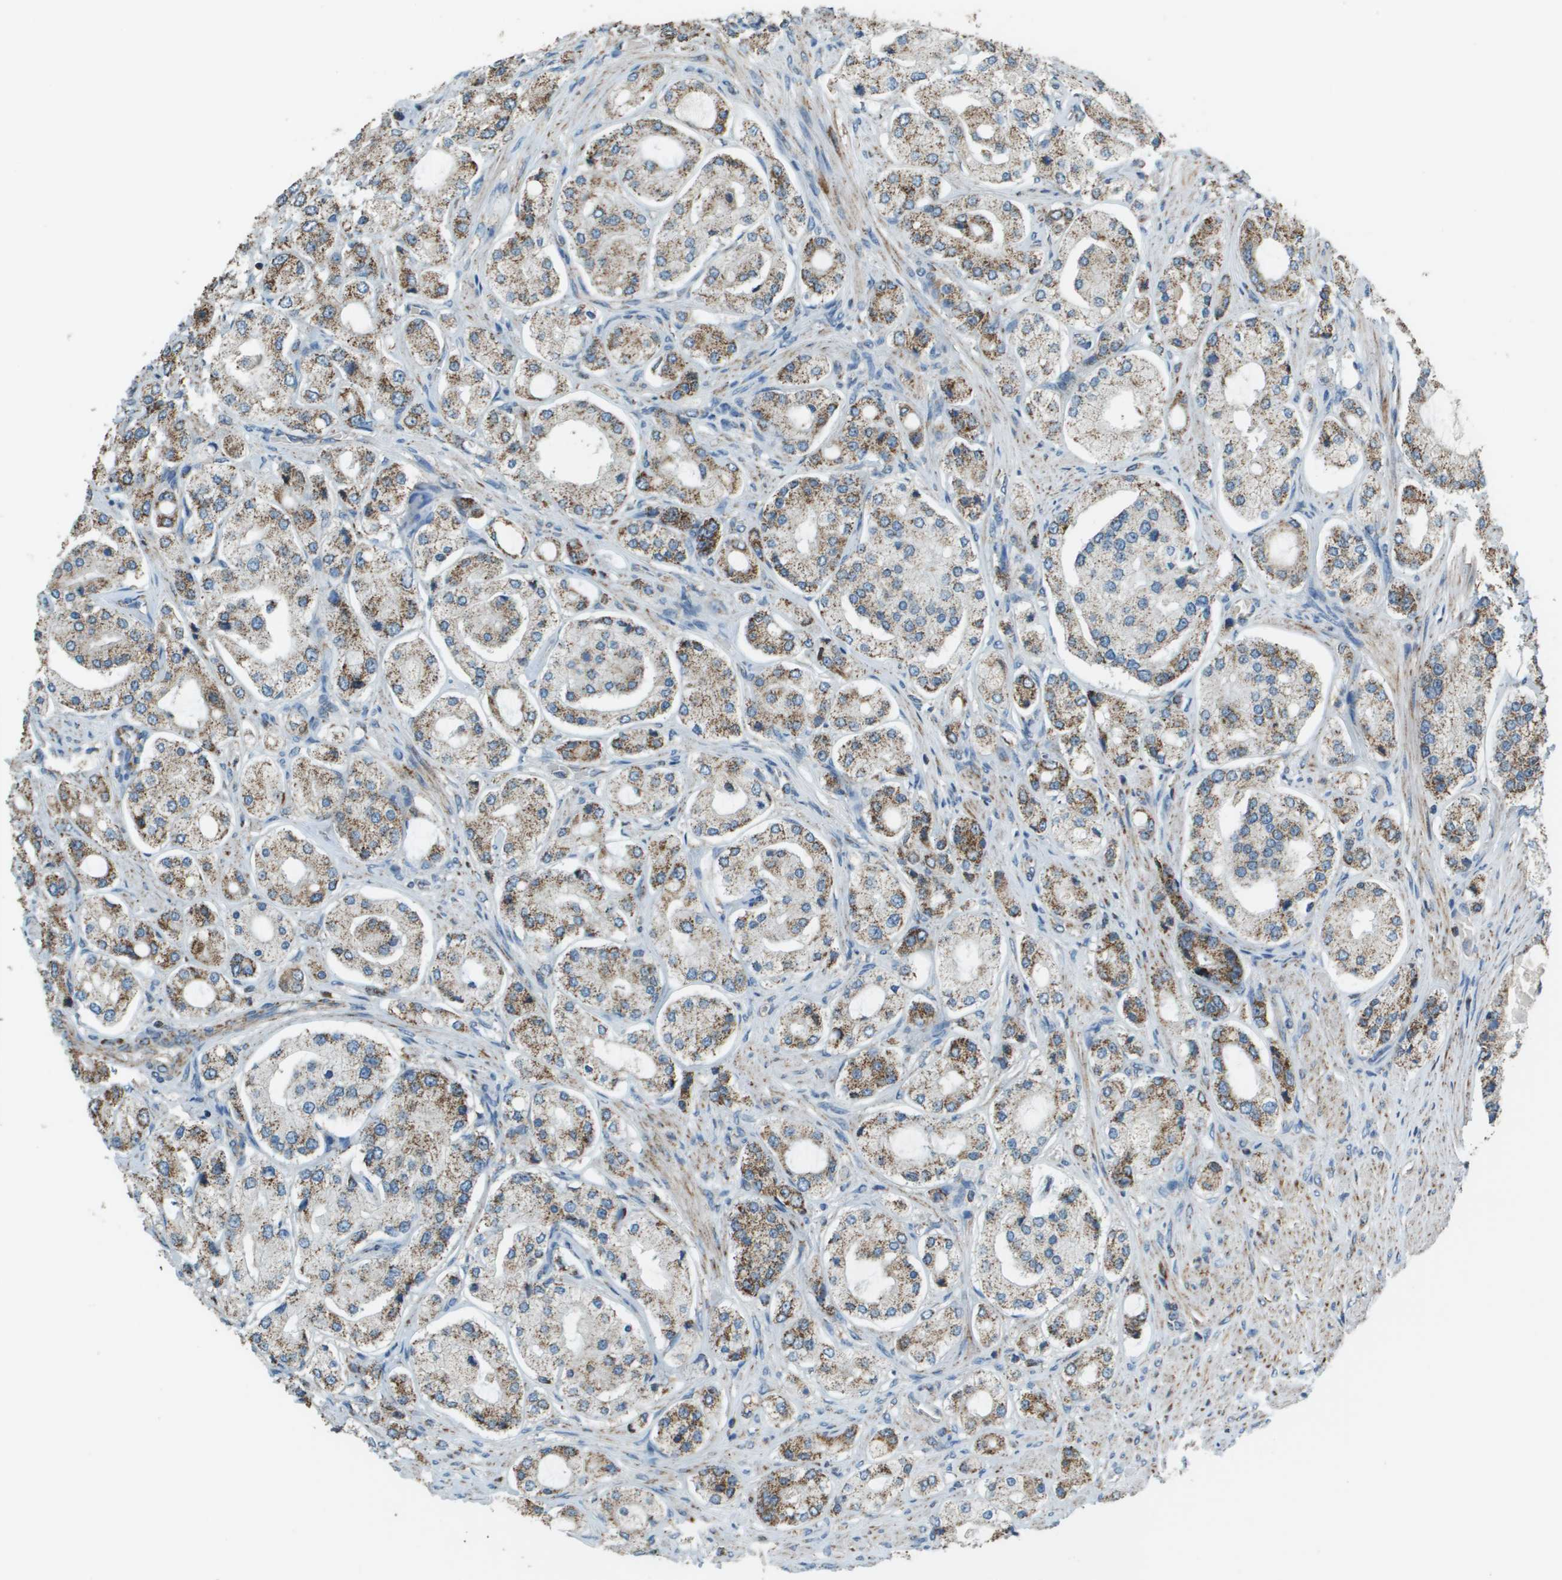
{"staining": {"intensity": "moderate", "quantity": ">75%", "location": "cytoplasmic/membranous"}, "tissue": "prostate cancer", "cell_type": "Tumor cells", "image_type": "cancer", "snomed": [{"axis": "morphology", "description": "Adenocarcinoma, High grade"}, {"axis": "topography", "description": "Prostate"}], "caption": "Immunohistochemistry image of neoplastic tissue: prostate cancer (adenocarcinoma (high-grade)) stained using immunohistochemistry reveals medium levels of moderate protein expression localized specifically in the cytoplasmic/membranous of tumor cells, appearing as a cytoplasmic/membranous brown color.", "gene": "FH", "patient": {"sex": "male", "age": 65}}